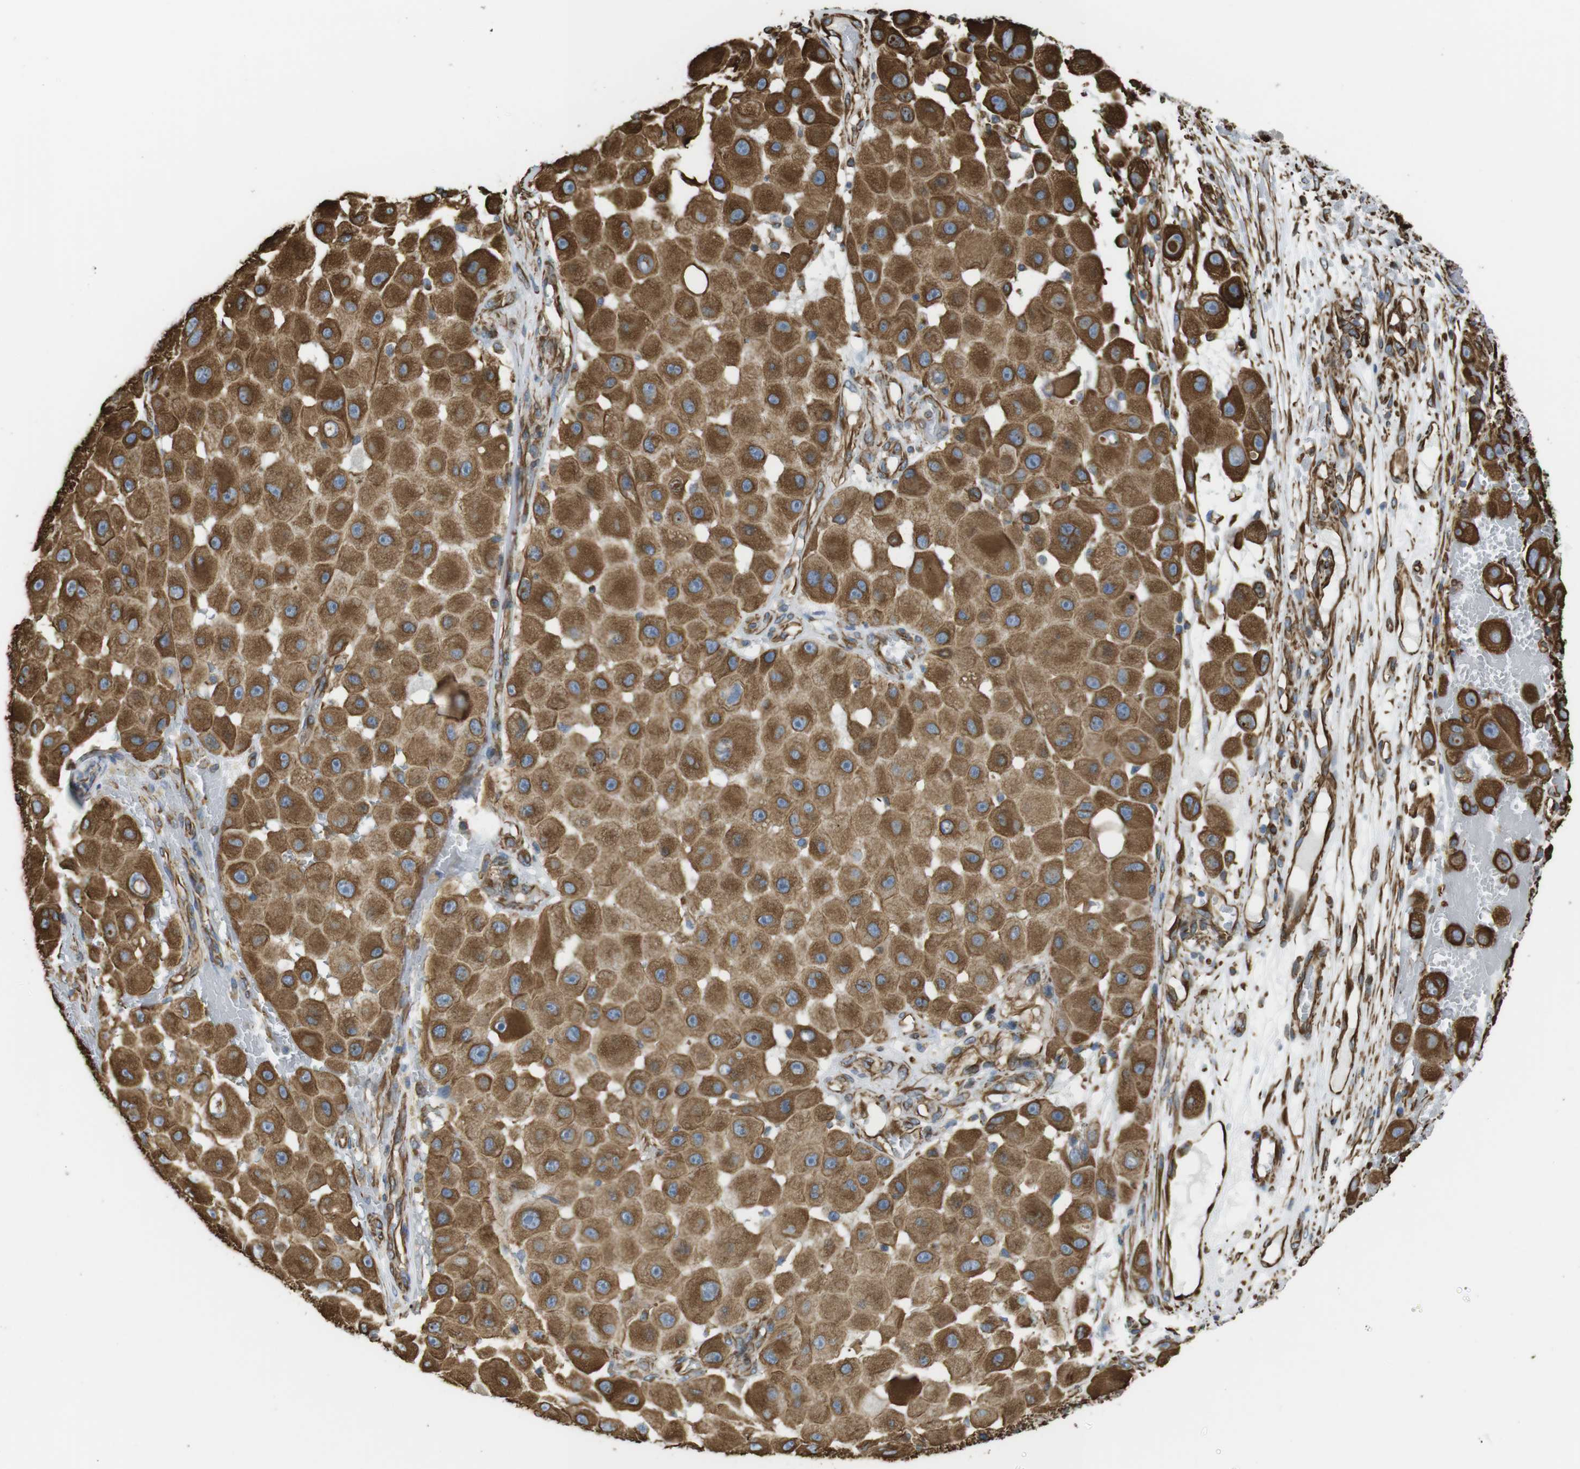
{"staining": {"intensity": "moderate", "quantity": ">75%", "location": "cytoplasmic/membranous"}, "tissue": "melanoma", "cell_type": "Tumor cells", "image_type": "cancer", "snomed": [{"axis": "morphology", "description": "Malignant melanoma, NOS"}, {"axis": "topography", "description": "Skin"}], "caption": "Immunohistochemical staining of human malignant melanoma demonstrates medium levels of moderate cytoplasmic/membranous expression in approximately >75% of tumor cells.", "gene": "RALGPS1", "patient": {"sex": "female", "age": 81}}